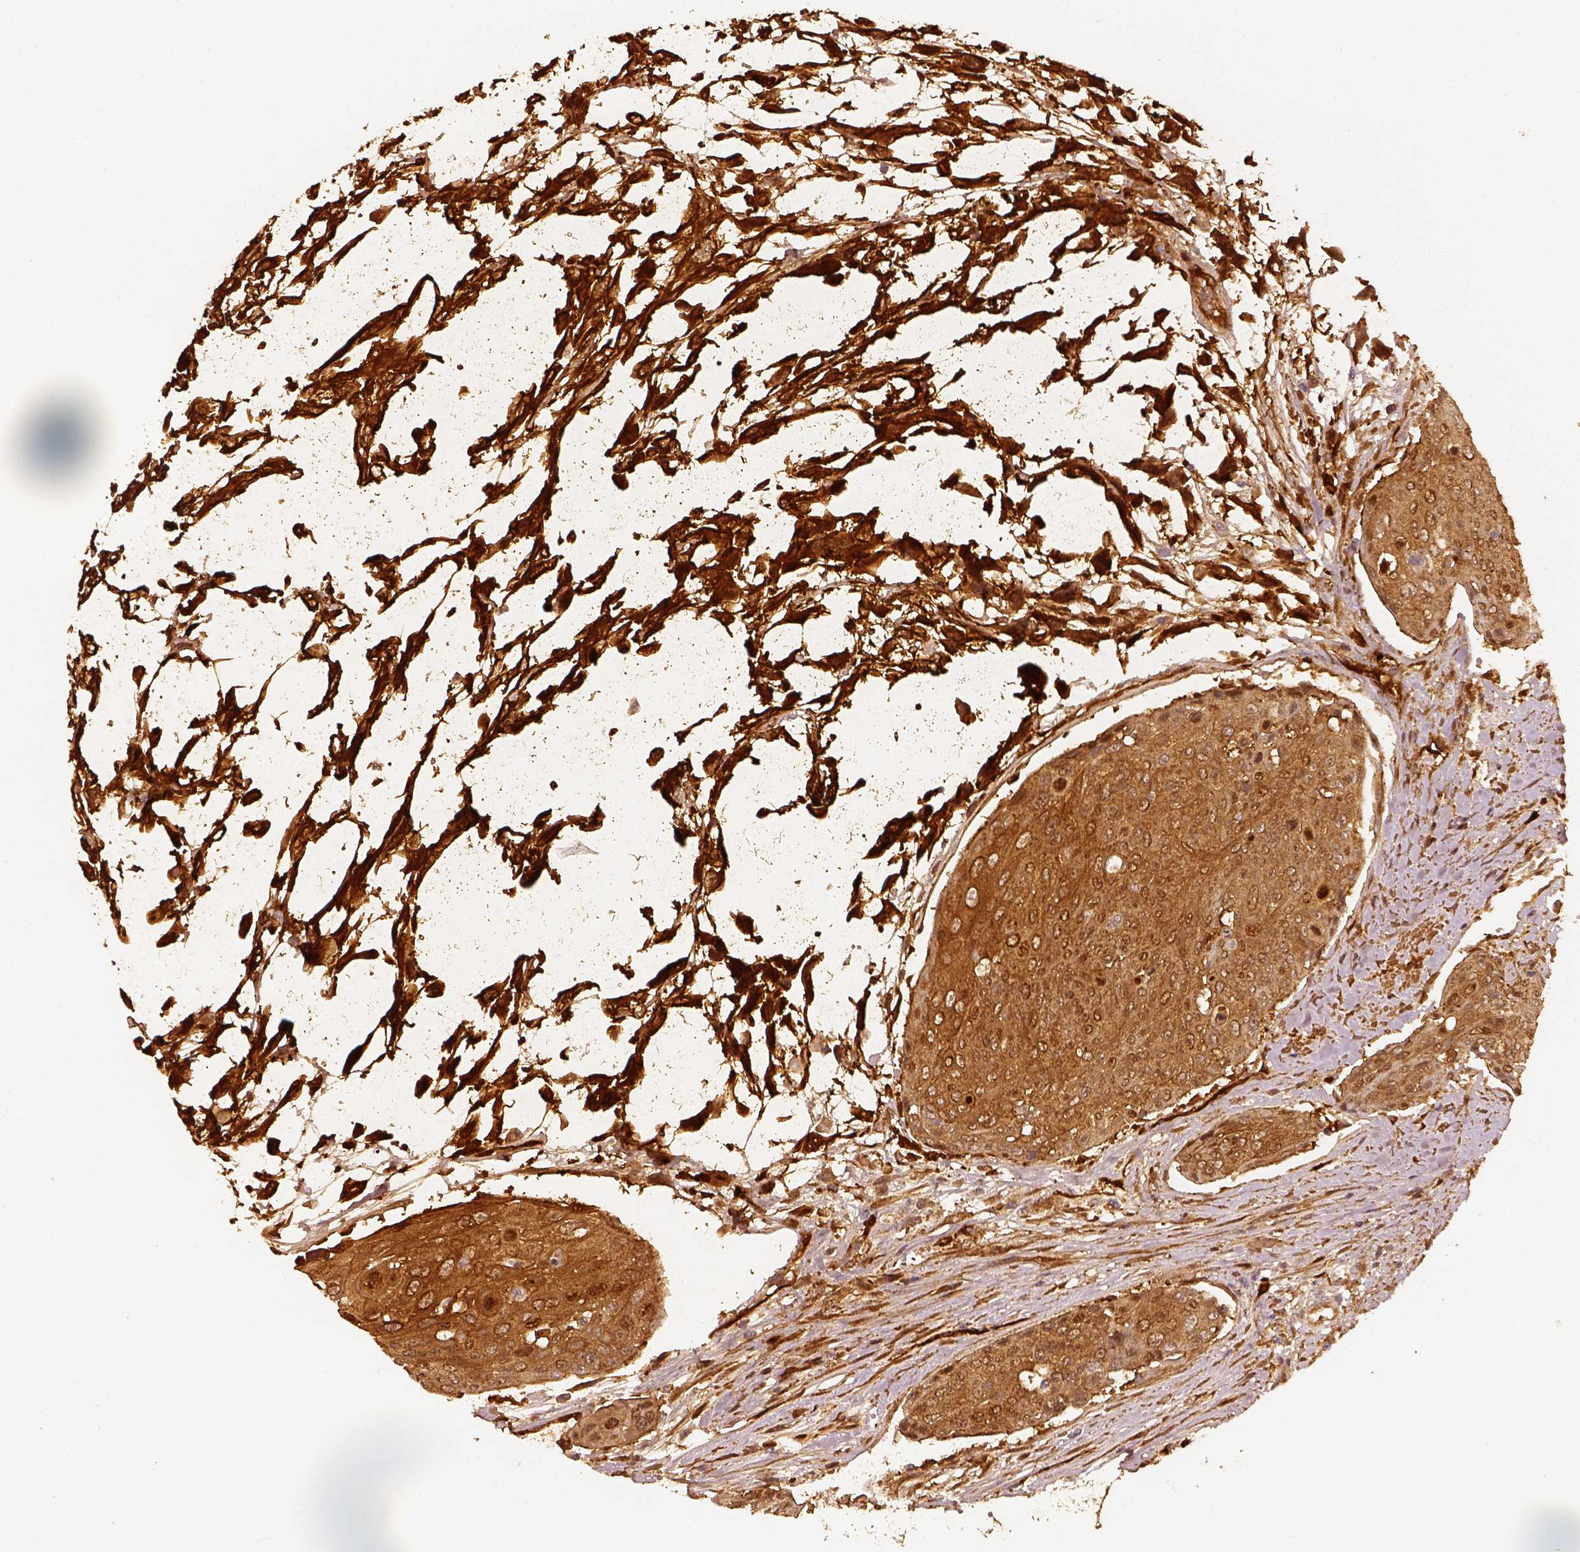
{"staining": {"intensity": "moderate", "quantity": ">75%", "location": "cytoplasmic/membranous"}, "tissue": "urothelial cancer", "cell_type": "Tumor cells", "image_type": "cancer", "snomed": [{"axis": "morphology", "description": "Urothelial carcinoma, High grade"}, {"axis": "topography", "description": "Urinary bladder"}], "caption": "Immunohistochemistry (IHC) micrograph of human urothelial cancer stained for a protein (brown), which shows medium levels of moderate cytoplasmic/membranous staining in approximately >75% of tumor cells.", "gene": "FSCN1", "patient": {"sex": "female", "age": 70}}